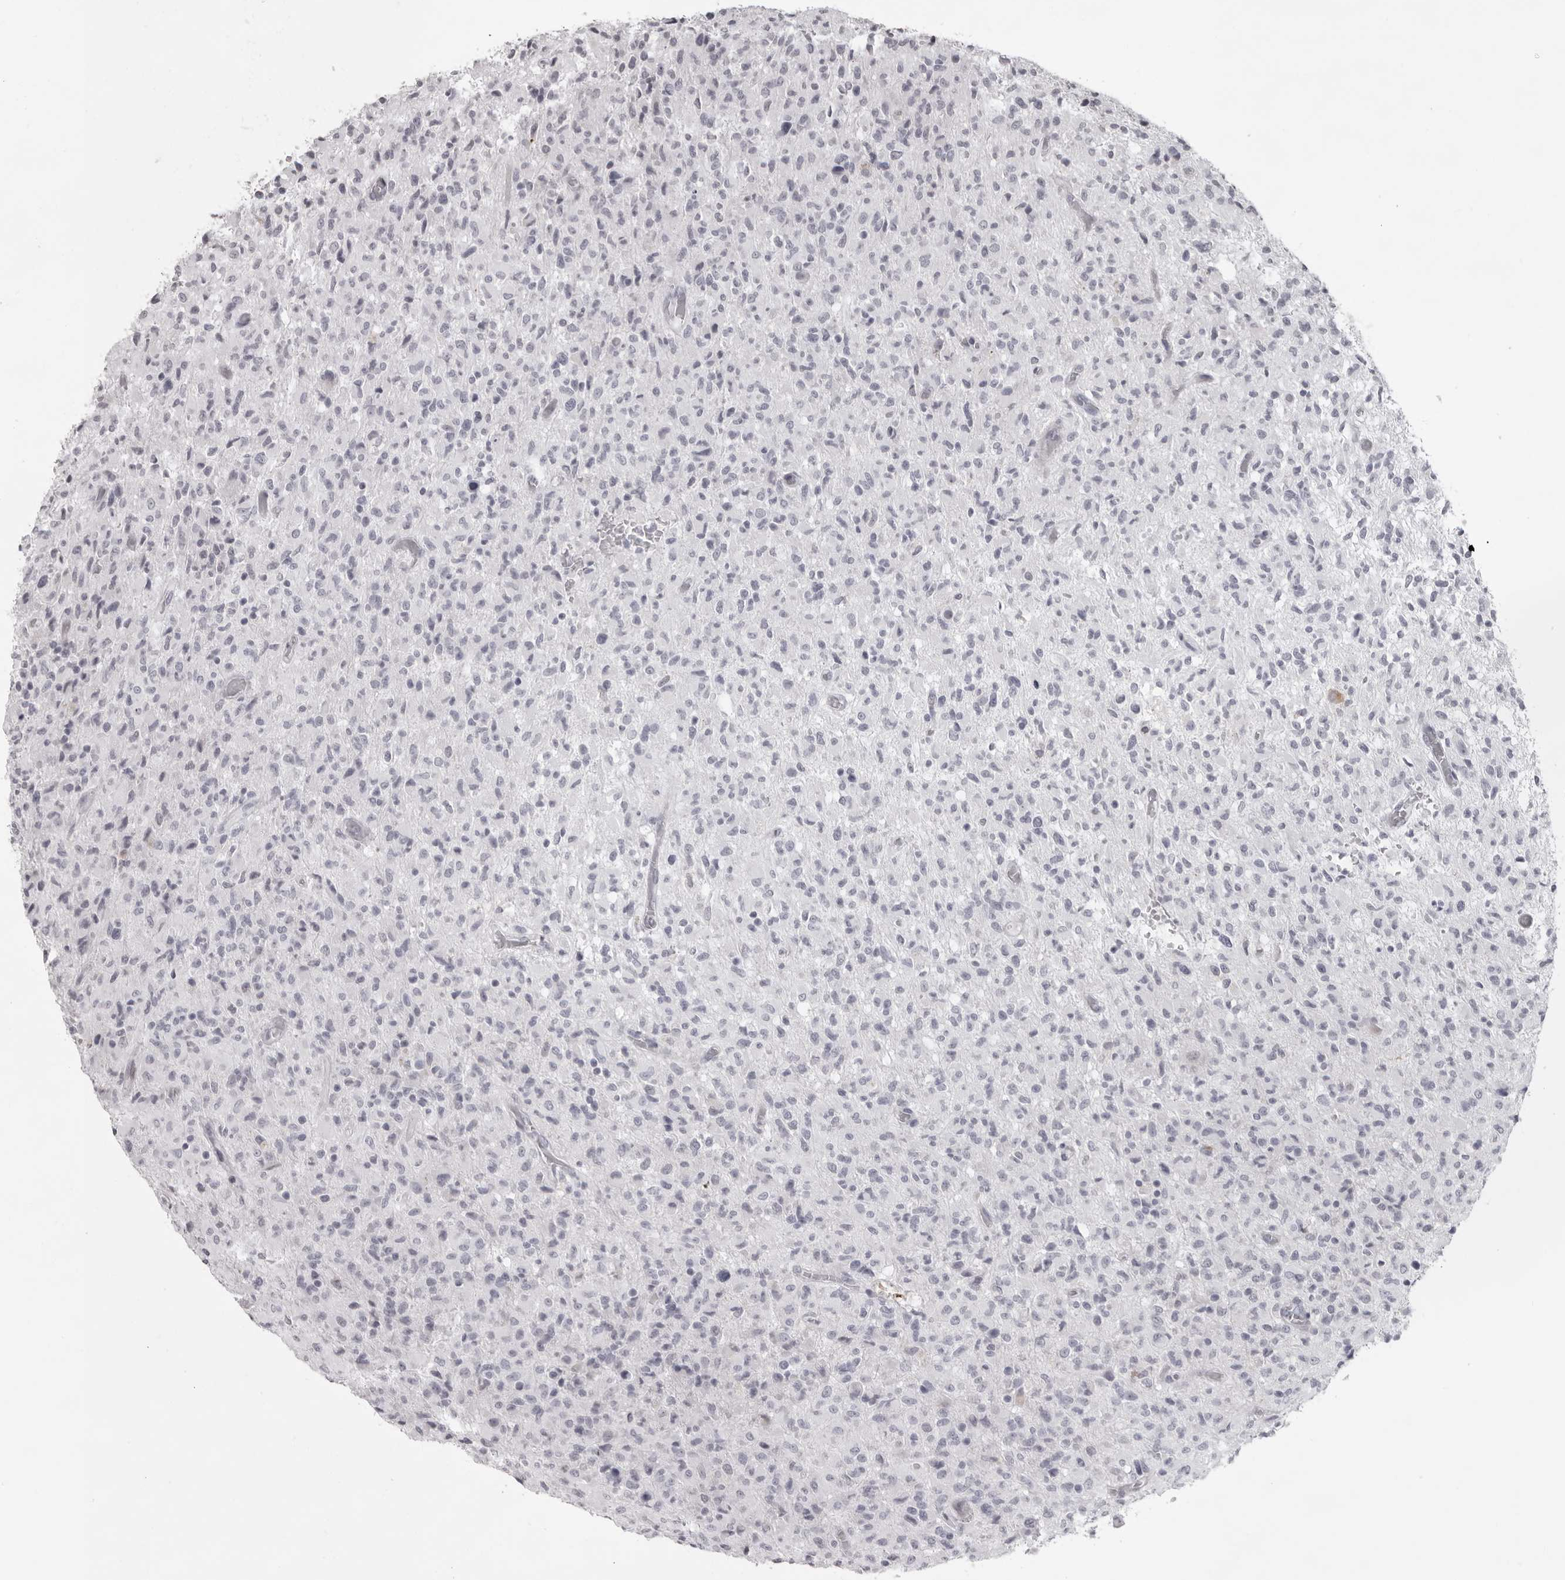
{"staining": {"intensity": "negative", "quantity": "none", "location": "none"}, "tissue": "glioma", "cell_type": "Tumor cells", "image_type": "cancer", "snomed": [{"axis": "morphology", "description": "Glioma, malignant, High grade"}, {"axis": "topography", "description": "Brain"}], "caption": "Image shows no protein positivity in tumor cells of glioma tissue.", "gene": "NUDT18", "patient": {"sex": "female", "age": 57}}